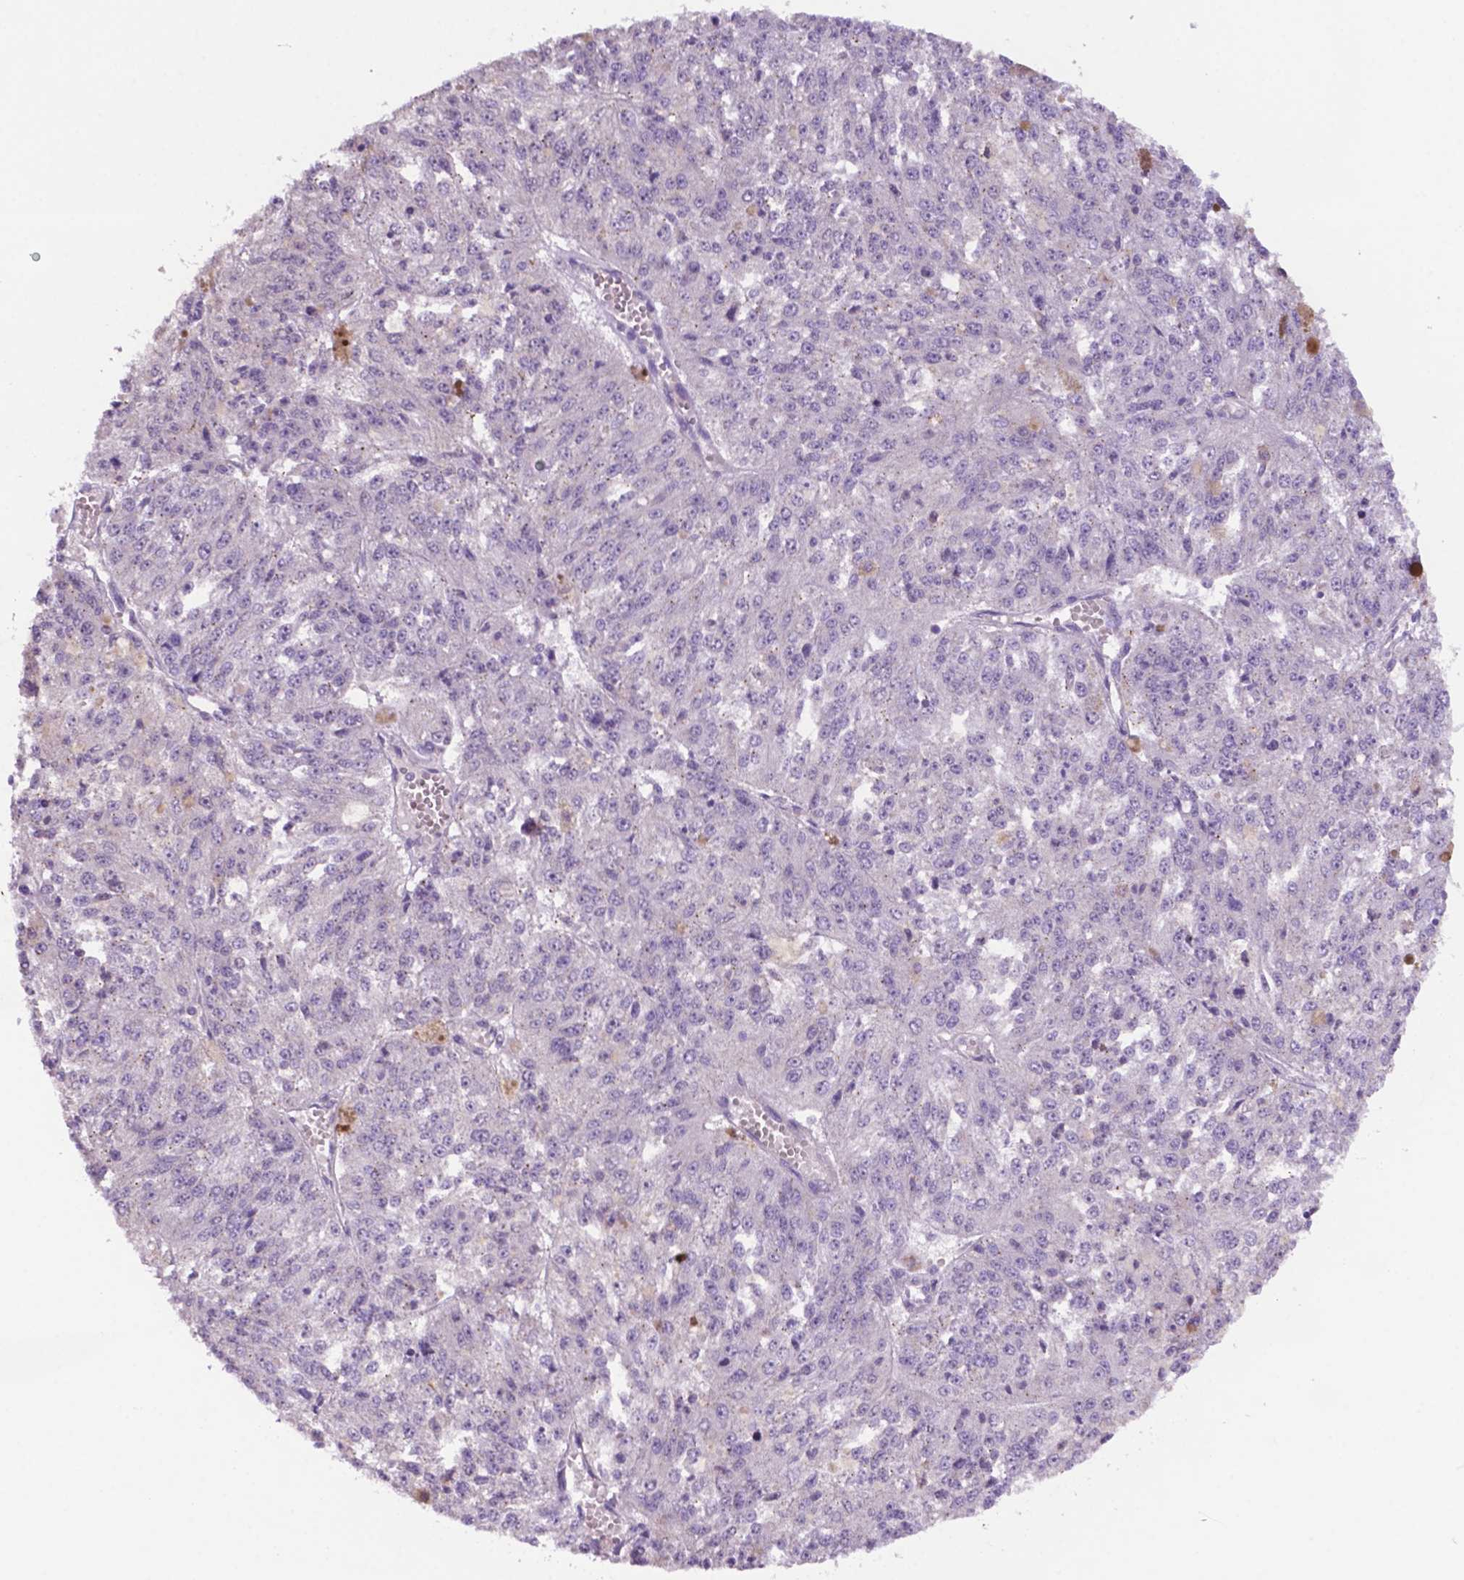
{"staining": {"intensity": "negative", "quantity": "none", "location": "none"}, "tissue": "melanoma", "cell_type": "Tumor cells", "image_type": "cancer", "snomed": [{"axis": "morphology", "description": "Malignant melanoma, Metastatic site"}, {"axis": "topography", "description": "Lymph node"}], "caption": "High power microscopy image of an IHC micrograph of malignant melanoma (metastatic site), revealing no significant staining in tumor cells.", "gene": "PRPS2", "patient": {"sex": "female", "age": 64}}